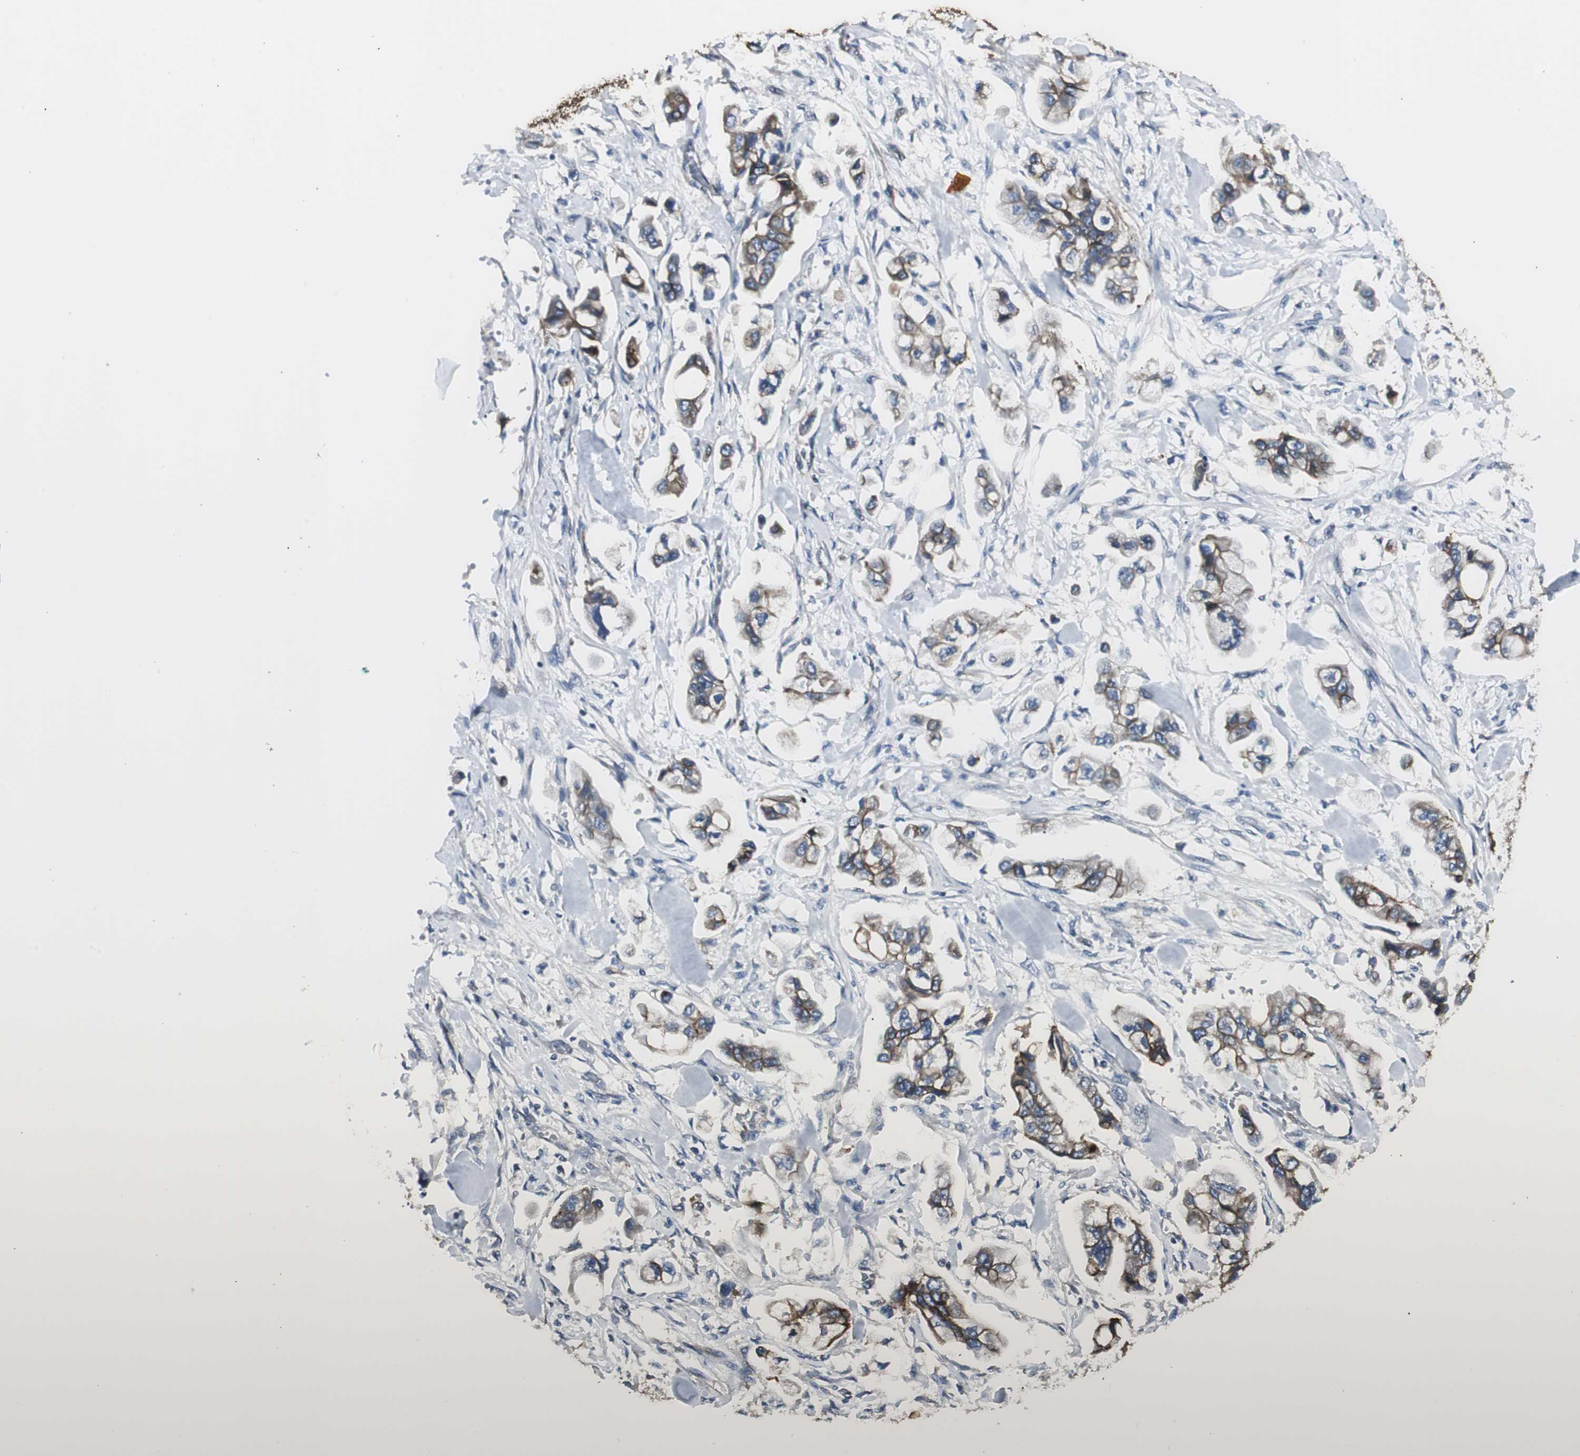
{"staining": {"intensity": "strong", "quantity": ">75%", "location": "cytoplasmic/membranous"}, "tissue": "stomach cancer", "cell_type": "Tumor cells", "image_type": "cancer", "snomed": [{"axis": "morphology", "description": "Adenocarcinoma, NOS"}, {"axis": "topography", "description": "Stomach"}], "caption": "Approximately >75% of tumor cells in human stomach cancer exhibit strong cytoplasmic/membranous protein expression as visualized by brown immunohistochemical staining.", "gene": "STXBP4", "patient": {"sex": "male", "age": 62}}